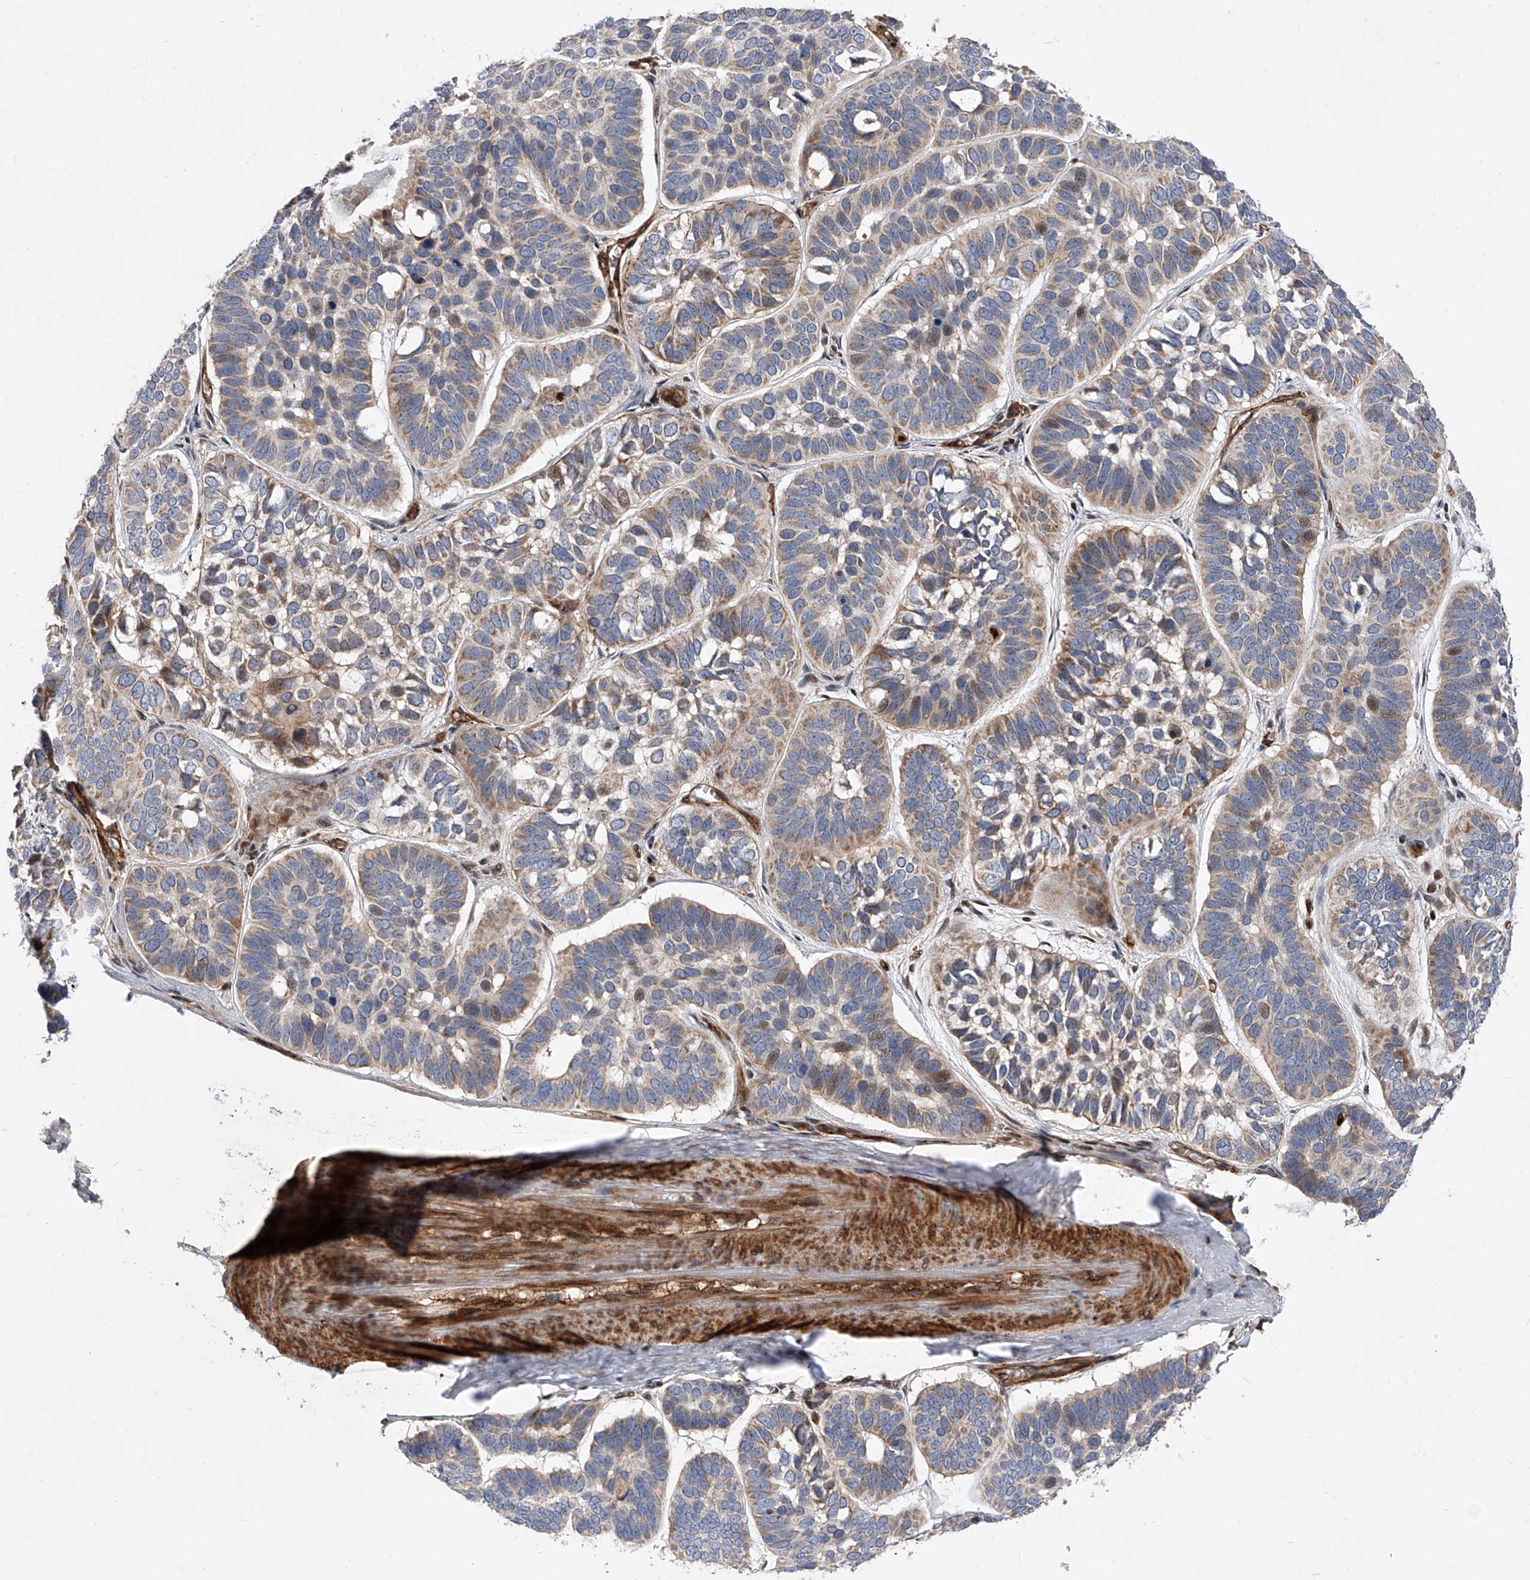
{"staining": {"intensity": "weak", "quantity": ">75%", "location": "cytoplasmic/membranous"}, "tissue": "skin cancer", "cell_type": "Tumor cells", "image_type": "cancer", "snomed": [{"axis": "morphology", "description": "Basal cell carcinoma"}, {"axis": "topography", "description": "Skin"}], "caption": "Protein analysis of skin cancer tissue displays weak cytoplasmic/membranous positivity in about >75% of tumor cells.", "gene": "PDSS2", "patient": {"sex": "male", "age": 62}}